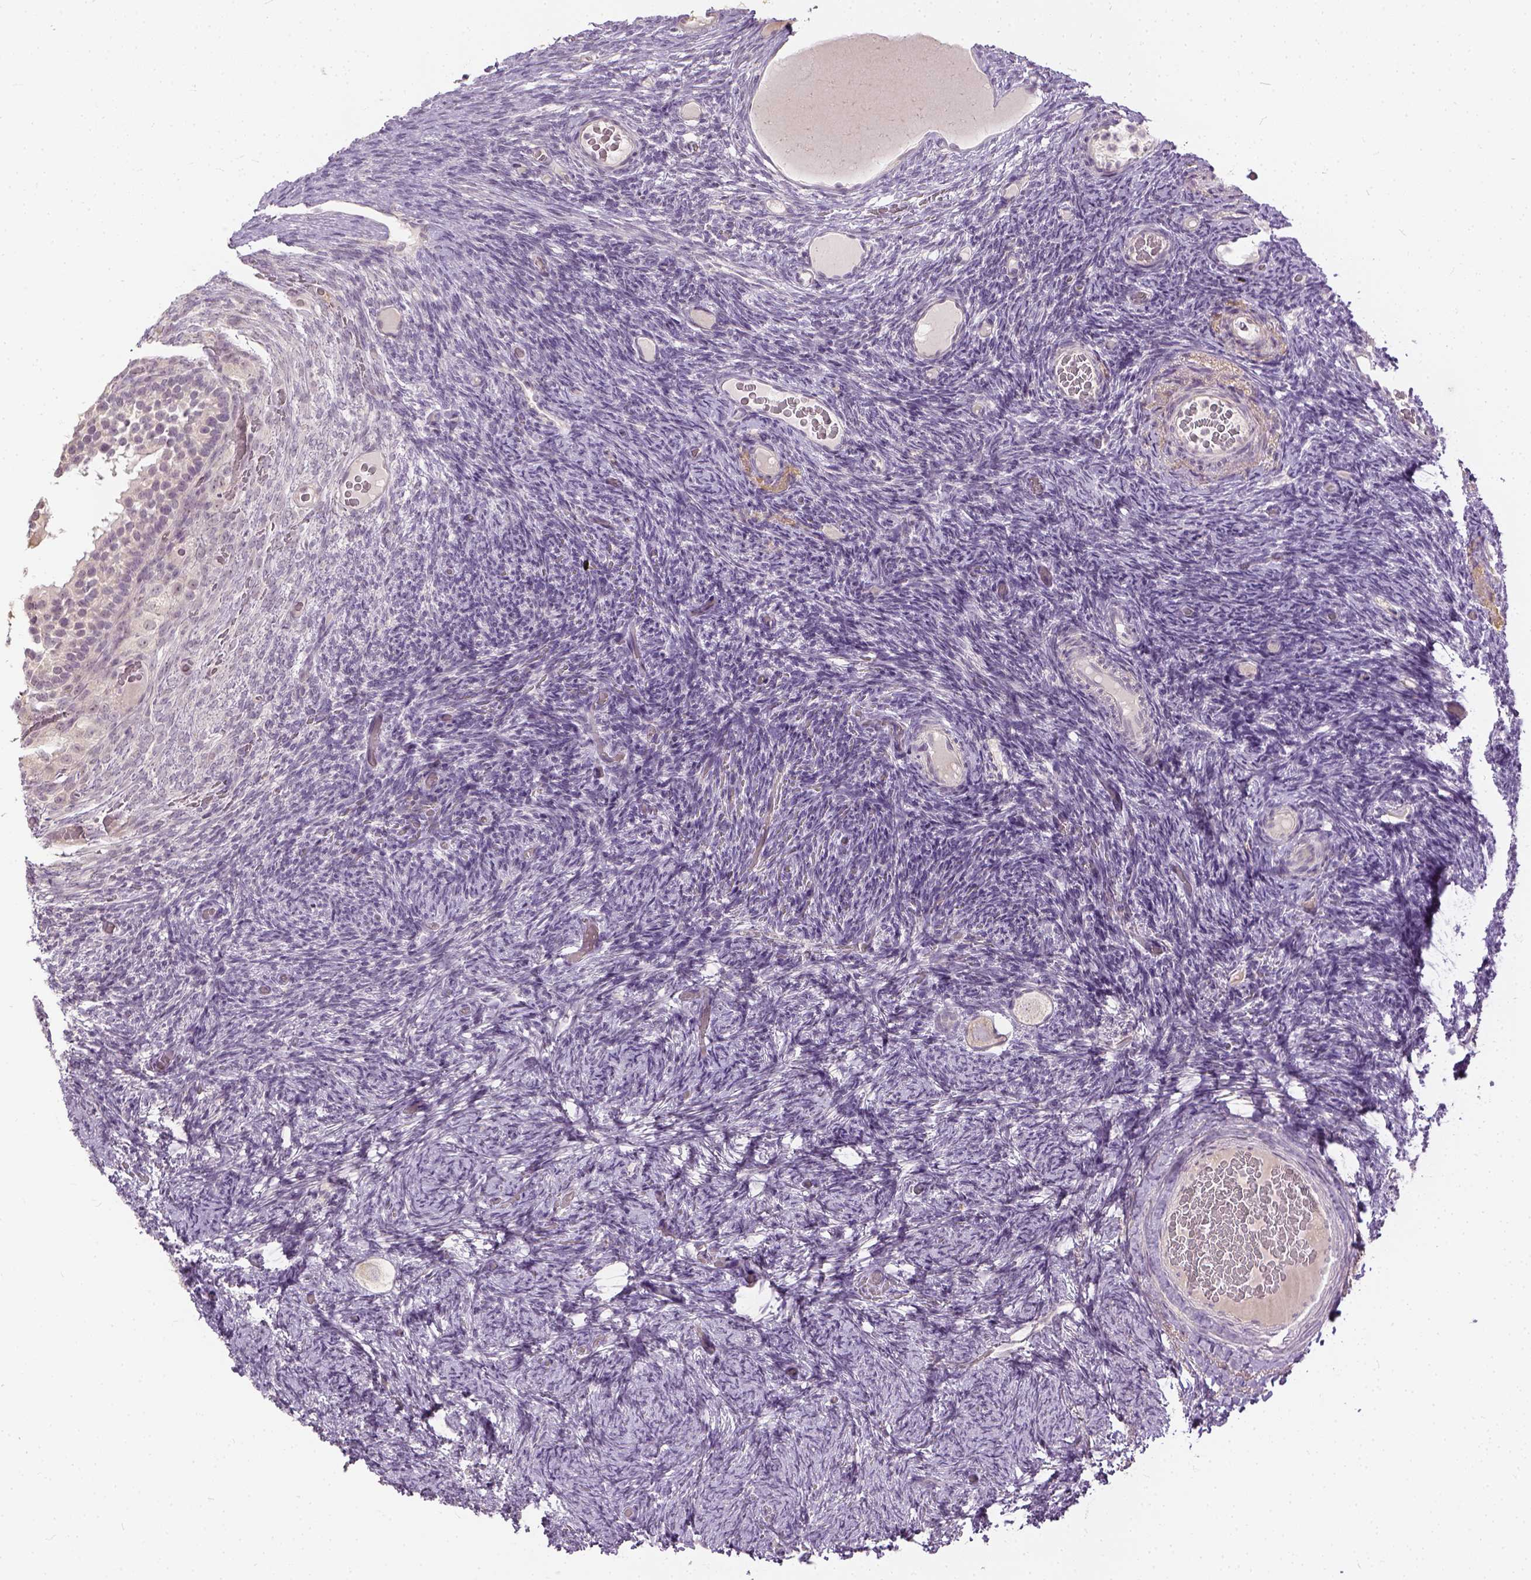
{"staining": {"intensity": "negative", "quantity": "none", "location": "none"}, "tissue": "ovary", "cell_type": "Follicle cells", "image_type": "normal", "snomed": [{"axis": "morphology", "description": "Normal tissue, NOS"}, {"axis": "topography", "description": "Ovary"}], "caption": "A high-resolution histopathology image shows immunohistochemistry (IHC) staining of benign ovary, which demonstrates no significant expression in follicle cells. (Brightfield microscopy of DAB immunohistochemistry (IHC) at high magnification).", "gene": "ANO2", "patient": {"sex": "female", "age": 34}}